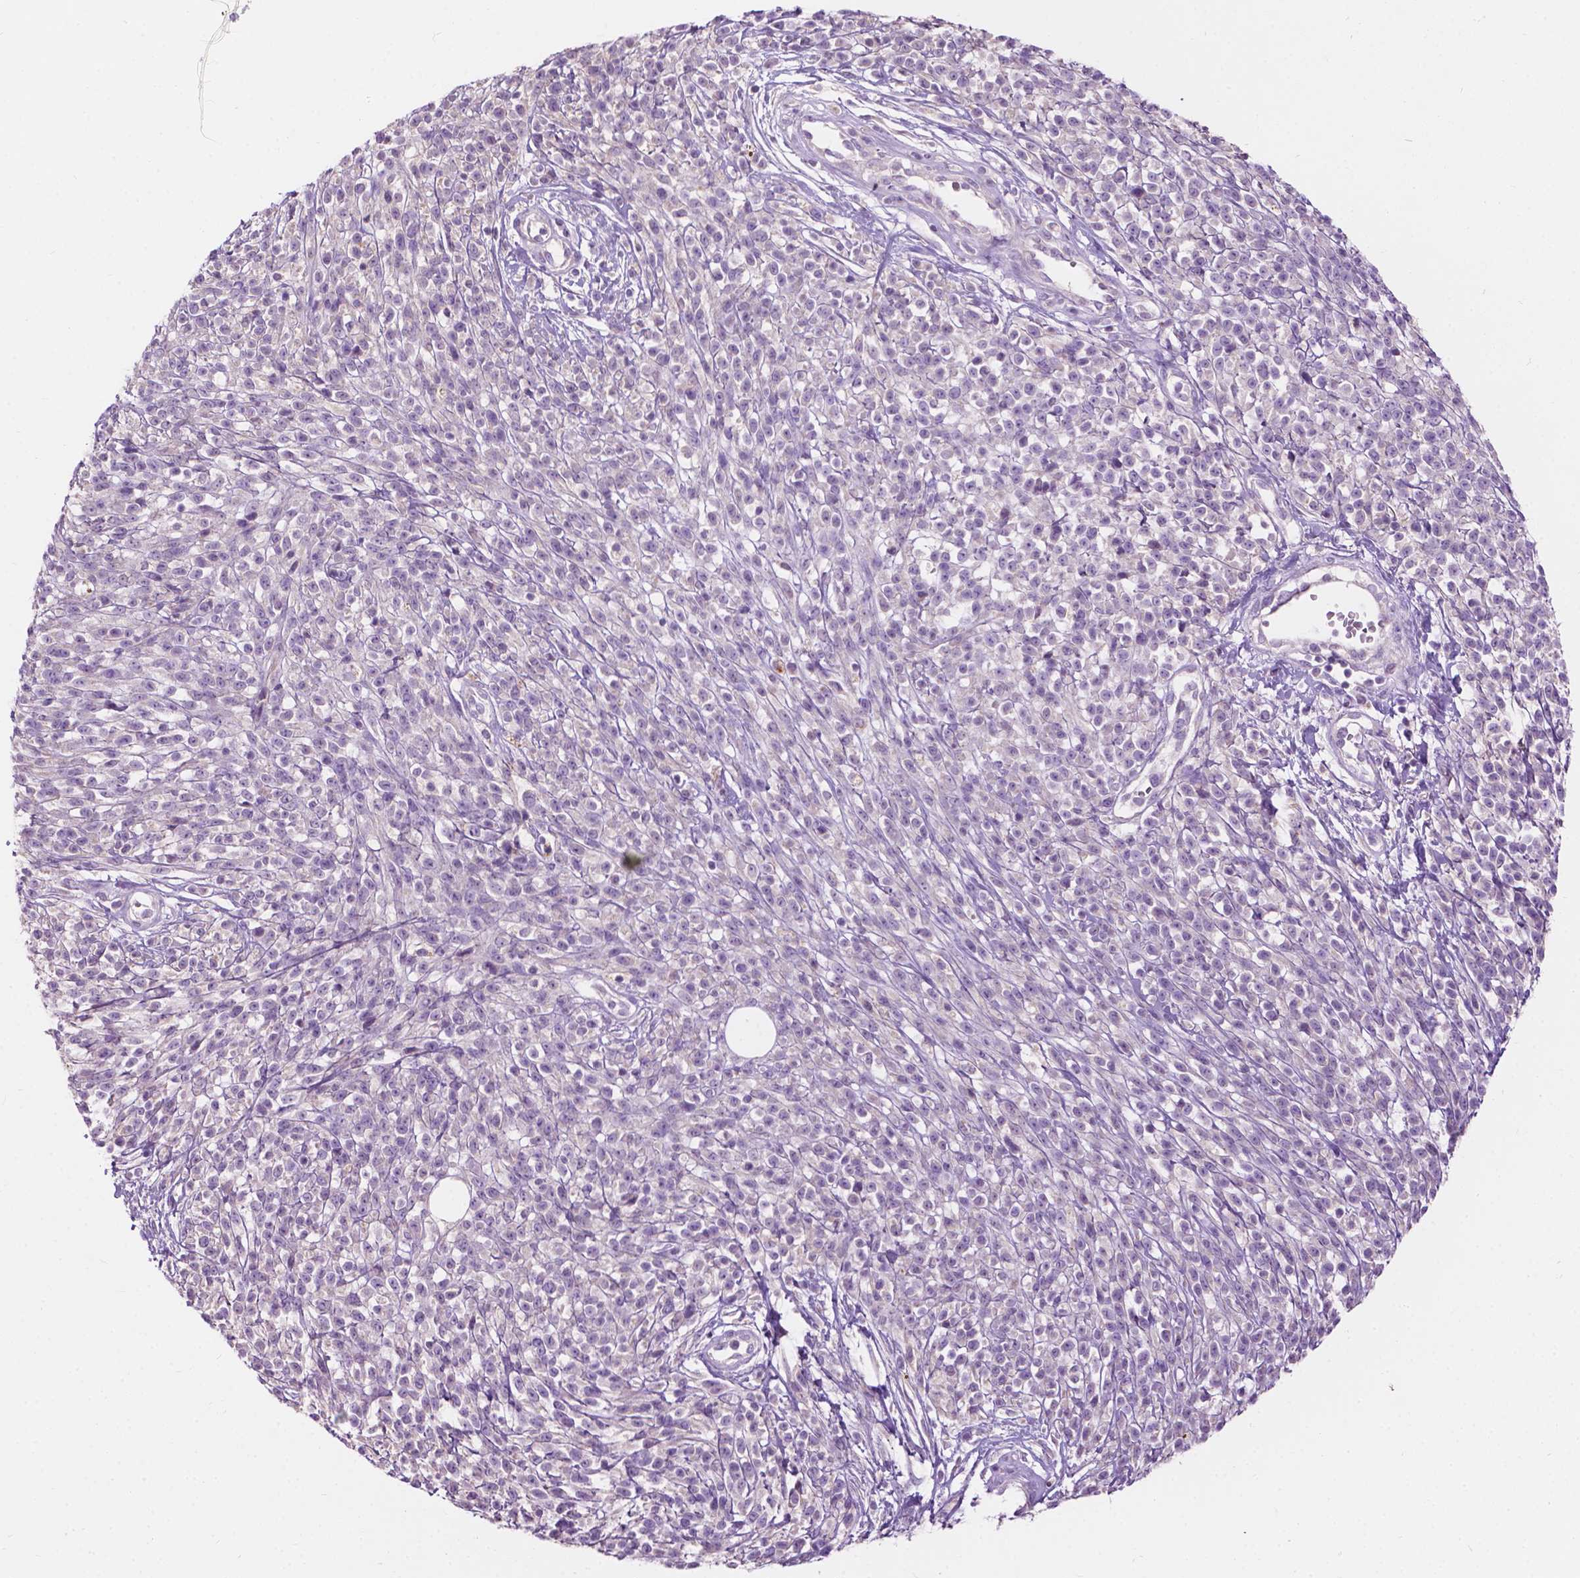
{"staining": {"intensity": "negative", "quantity": "none", "location": "none"}, "tissue": "melanoma", "cell_type": "Tumor cells", "image_type": "cancer", "snomed": [{"axis": "morphology", "description": "Malignant melanoma, NOS"}, {"axis": "topography", "description": "Skin"}, {"axis": "topography", "description": "Skin of trunk"}], "caption": "Immunohistochemistry image of neoplastic tissue: melanoma stained with DAB reveals no significant protein positivity in tumor cells.", "gene": "NOXO1", "patient": {"sex": "male", "age": 74}}